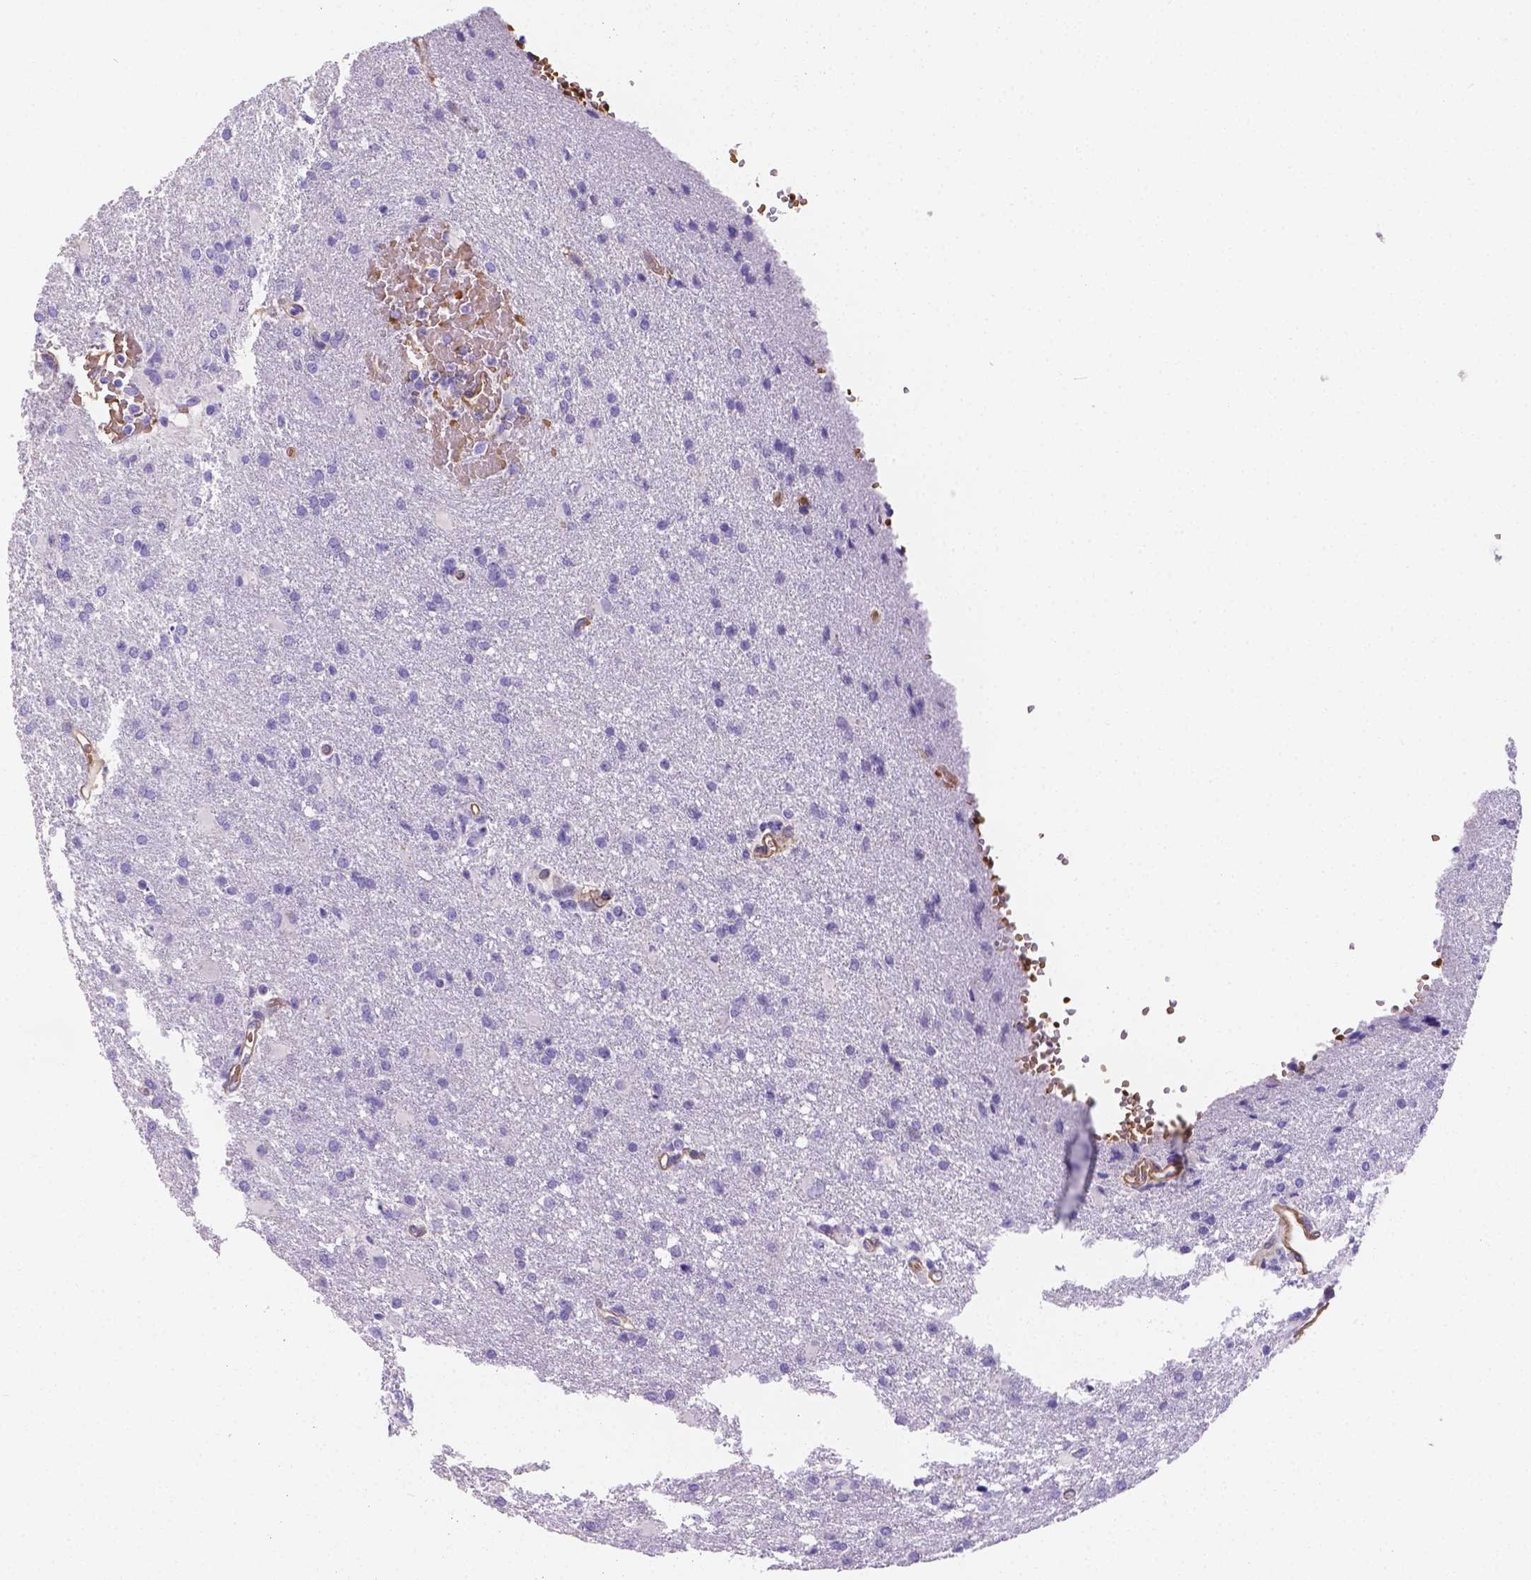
{"staining": {"intensity": "negative", "quantity": "none", "location": "none"}, "tissue": "glioma", "cell_type": "Tumor cells", "image_type": "cancer", "snomed": [{"axis": "morphology", "description": "Glioma, malignant, High grade"}, {"axis": "topography", "description": "Brain"}], "caption": "This is a image of IHC staining of glioma, which shows no staining in tumor cells.", "gene": "SLC40A1", "patient": {"sex": "male", "age": 68}}